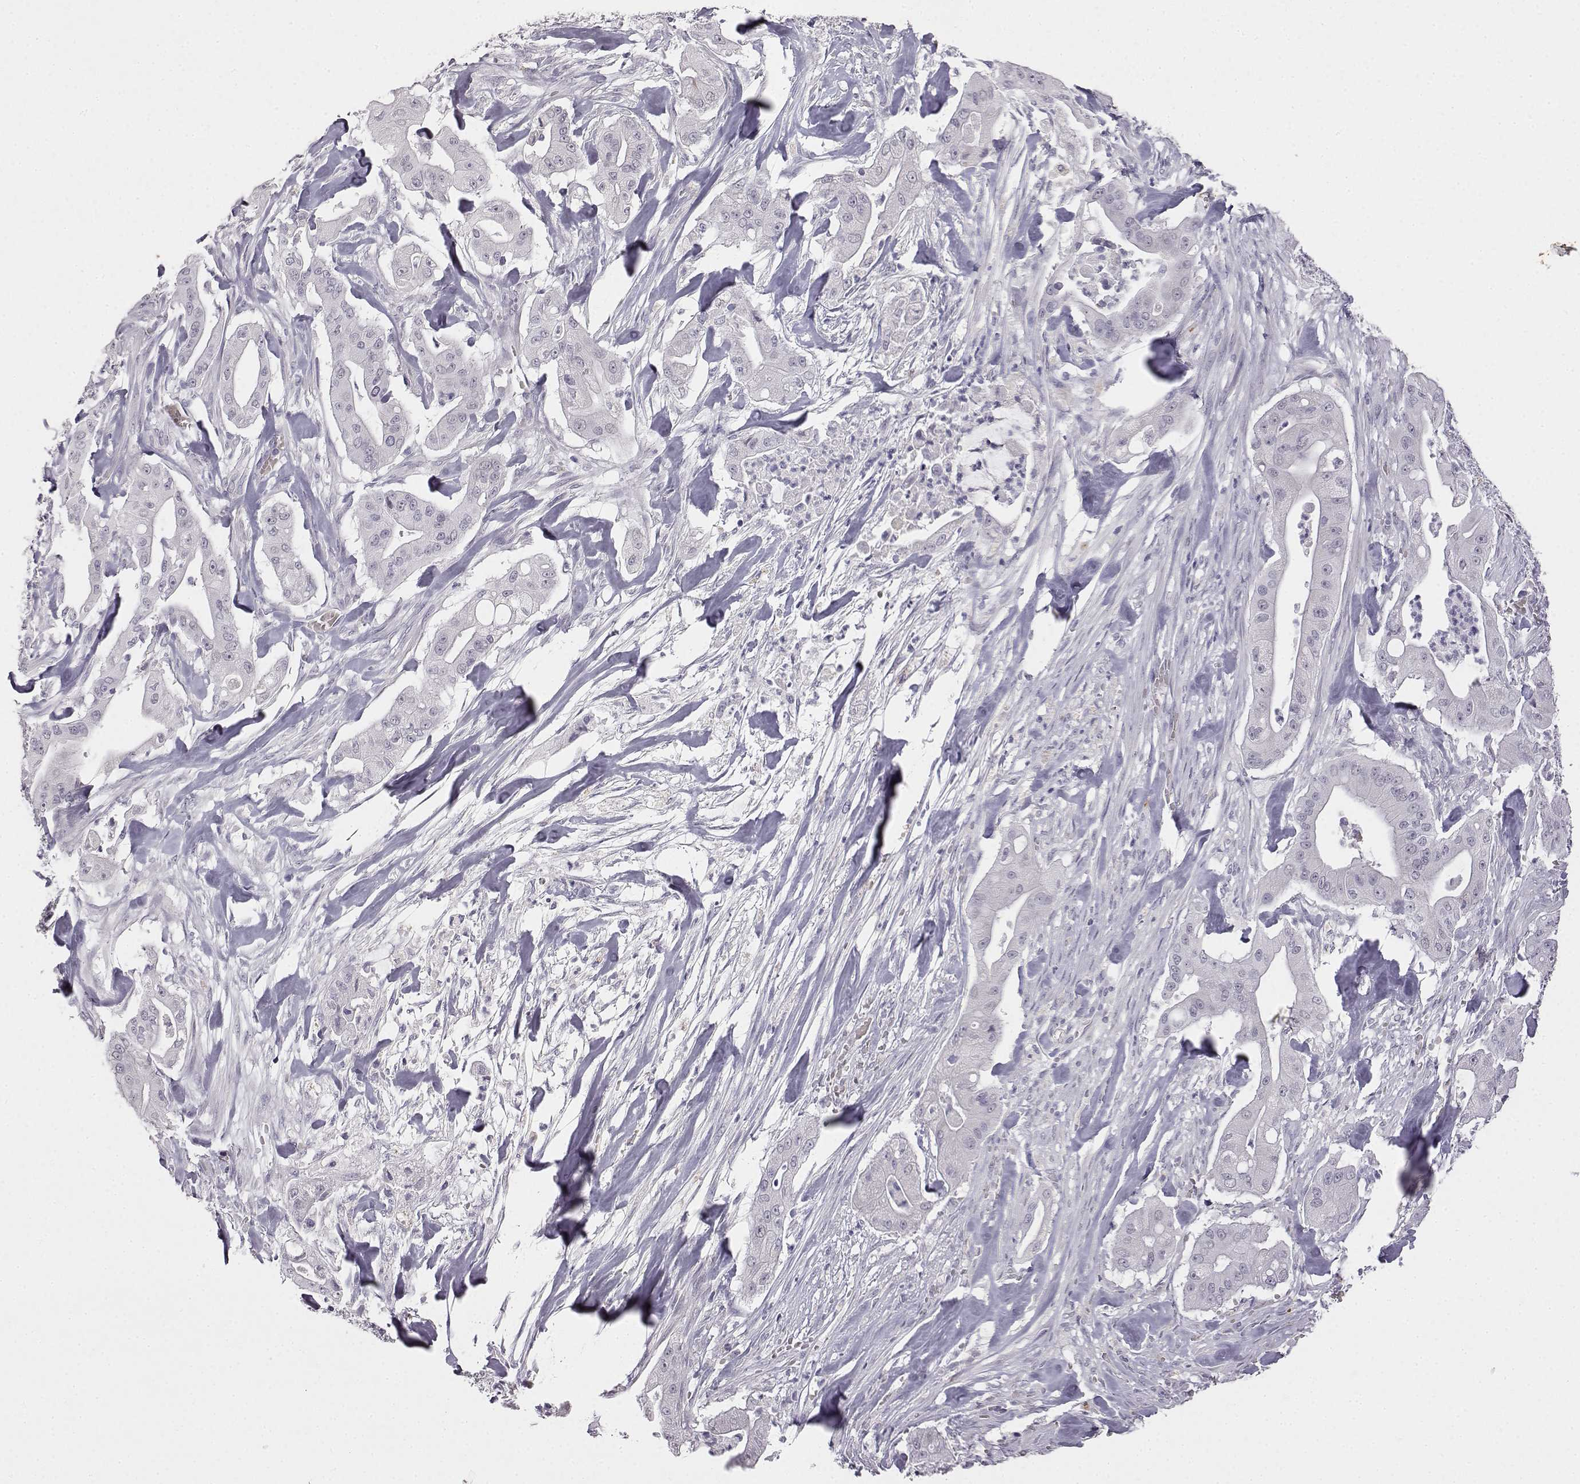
{"staining": {"intensity": "negative", "quantity": "none", "location": "none"}, "tissue": "pancreatic cancer", "cell_type": "Tumor cells", "image_type": "cancer", "snomed": [{"axis": "morphology", "description": "Normal tissue, NOS"}, {"axis": "morphology", "description": "Inflammation, NOS"}, {"axis": "morphology", "description": "Adenocarcinoma, NOS"}, {"axis": "topography", "description": "Pancreas"}], "caption": "An IHC histopathology image of pancreatic cancer is shown. There is no staining in tumor cells of pancreatic cancer.", "gene": "VGF", "patient": {"sex": "male", "age": 57}}